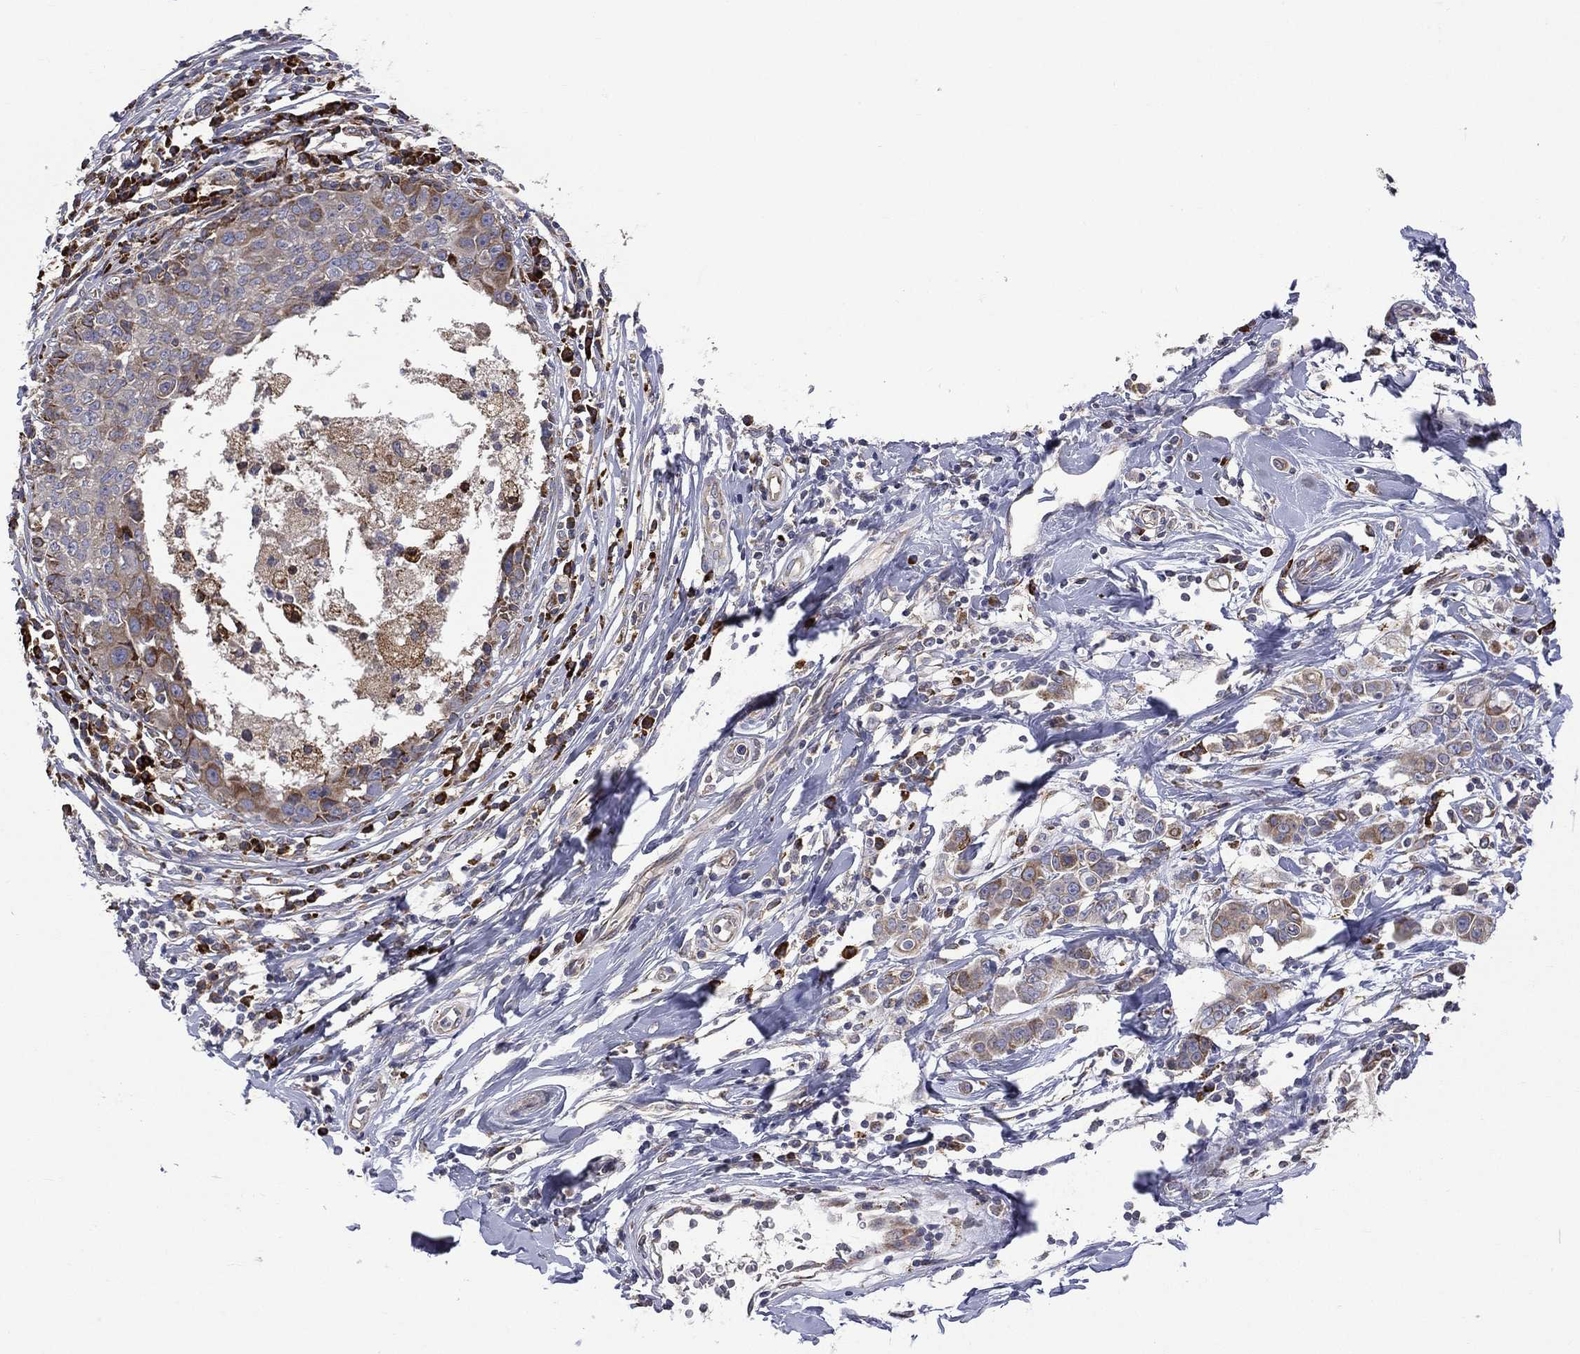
{"staining": {"intensity": "moderate", "quantity": ">75%", "location": "cytoplasmic/membranous"}, "tissue": "breast cancer", "cell_type": "Tumor cells", "image_type": "cancer", "snomed": [{"axis": "morphology", "description": "Duct carcinoma"}, {"axis": "topography", "description": "Breast"}], "caption": "Protein staining shows moderate cytoplasmic/membranous staining in about >75% of tumor cells in breast invasive ductal carcinoma.", "gene": "C20orf96", "patient": {"sex": "female", "age": 27}}